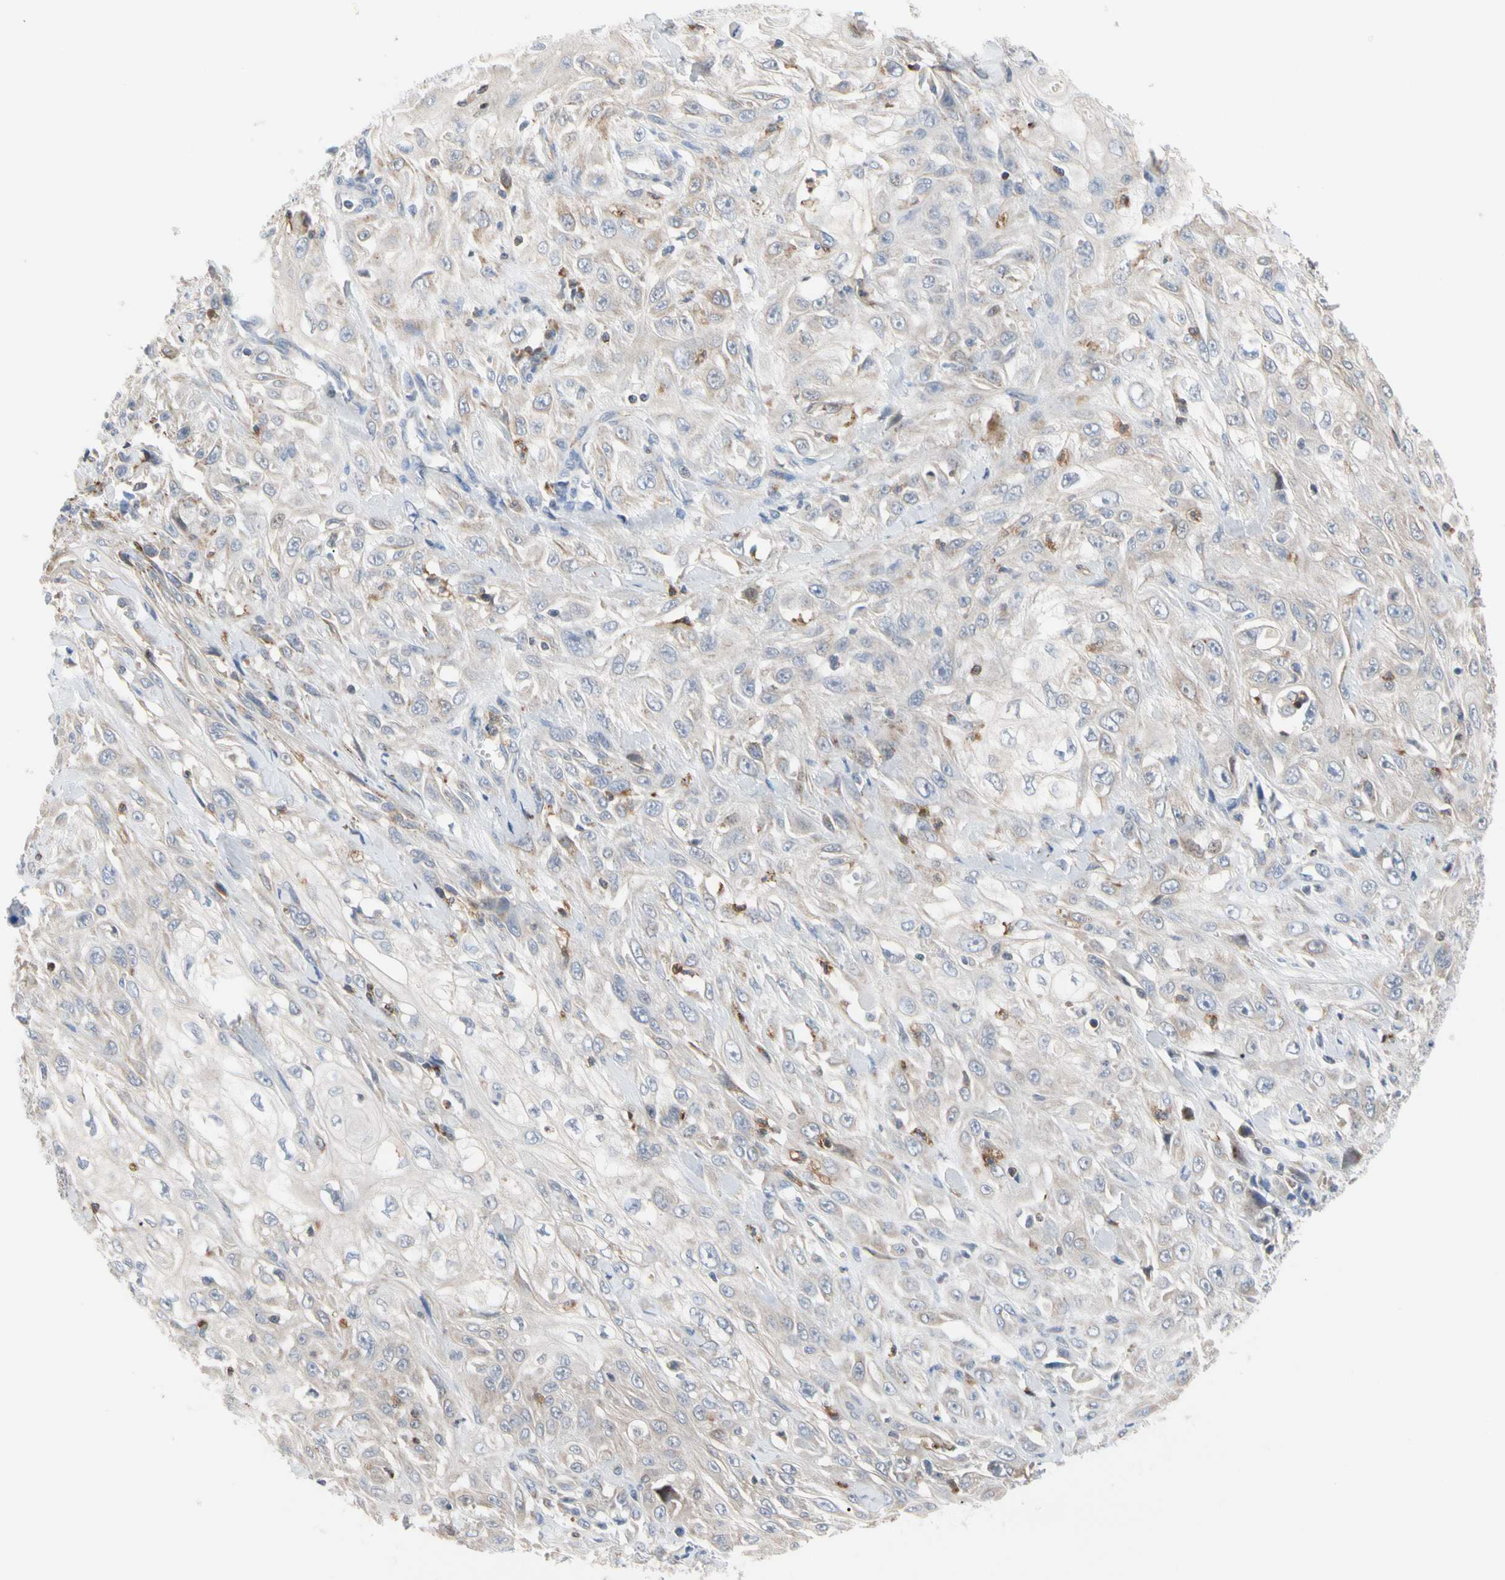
{"staining": {"intensity": "weak", "quantity": "<25%", "location": "cytoplasmic/membranous"}, "tissue": "skin cancer", "cell_type": "Tumor cells", "image_type": "cancer", "snomed": [{"axis": "morphology", "description": "Squamous cell carcinoma, NOS"}, {"axis": "morphology", "description": "Squamous cell carcinoma, metastatic, NOS"}, {"axis": "topography", "description": "Skin"}, {"axis": "topography", "description": "Lymph node"}], "caption": "This is an immunohistochemistry (IHC) image of metastatic squamous cell carcinoma (skin). There is no positivity in tumor cells.", "gene": "MCL1", "patient": {"sex": "male", "age": 75}}